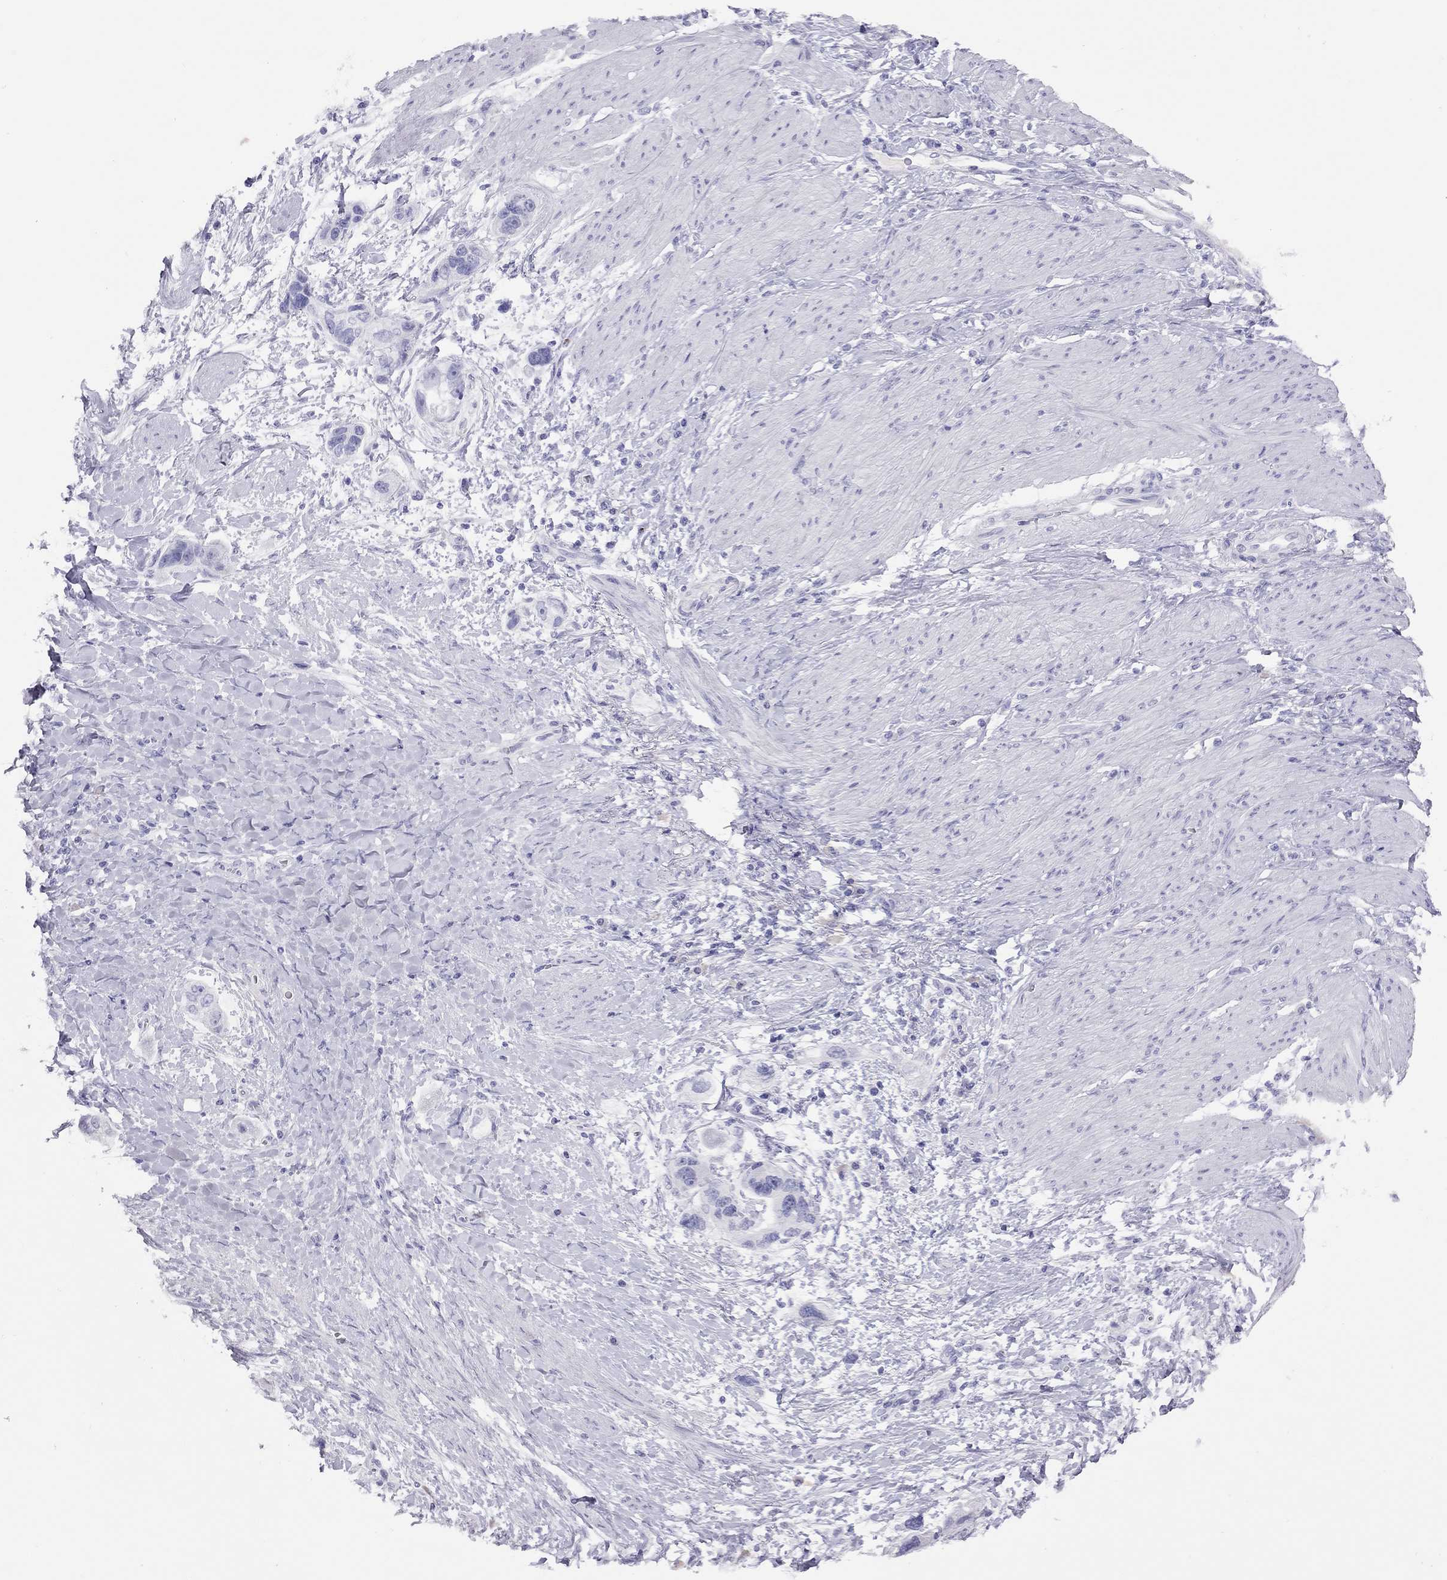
{"staining": {"intensity": "negative", "quantity": "none", "location": "none"}, "tissue": "stomach cancer", "cell_type": "Tumor cells", "image_type": "cancer", "snomed": [{"axis": "morphology", "description": "Adenocarcinoma, NOS"}, {"axis": "topography", "description": "Stomach, lower"}], "caption": "This is a histopathology image of immunohistochemistry (IHC) staining of stomach adenocarcinoma, which shows no positivity in tumor cells.", "gene": "STAG3", "patient": {"sex": "female", "age": 93}}